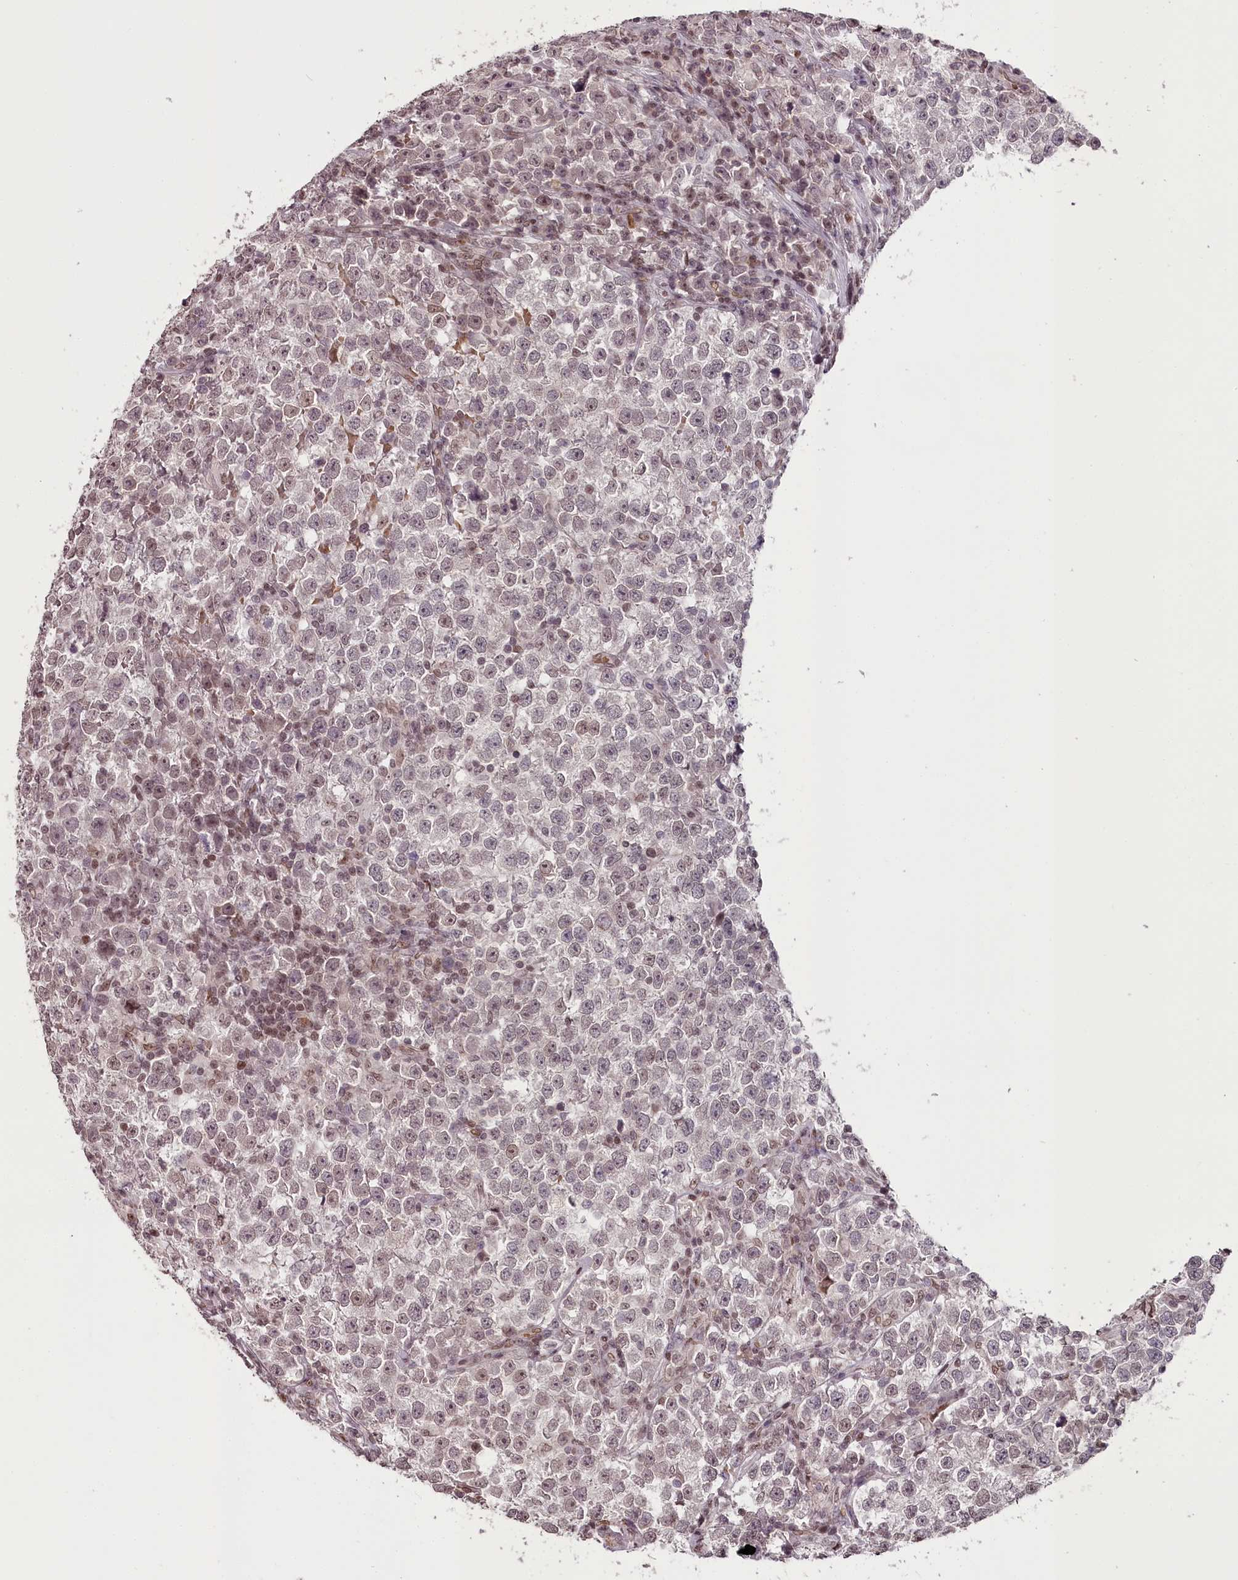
{"staining": {"intensity": "negative", "quantity": "none", "location": "none"}, "tissue": "testis cancer", "cell_type": "Tumor cells", "image_type": "cancer", "snomed": [{"axis": "morphology", "description": "Normal tissue, NOS"}, {"axis": "morphology", "description": "Seminoma, NOS"}, {"axis": "topography", "description": "Testis"}], "caption": "This is a micrograph of IHC staining of testis cancer (seminoma), which shows no positivity in tumor cells.", "gene": "THYN1", "patient": {"sex": "male", "age": 43}}